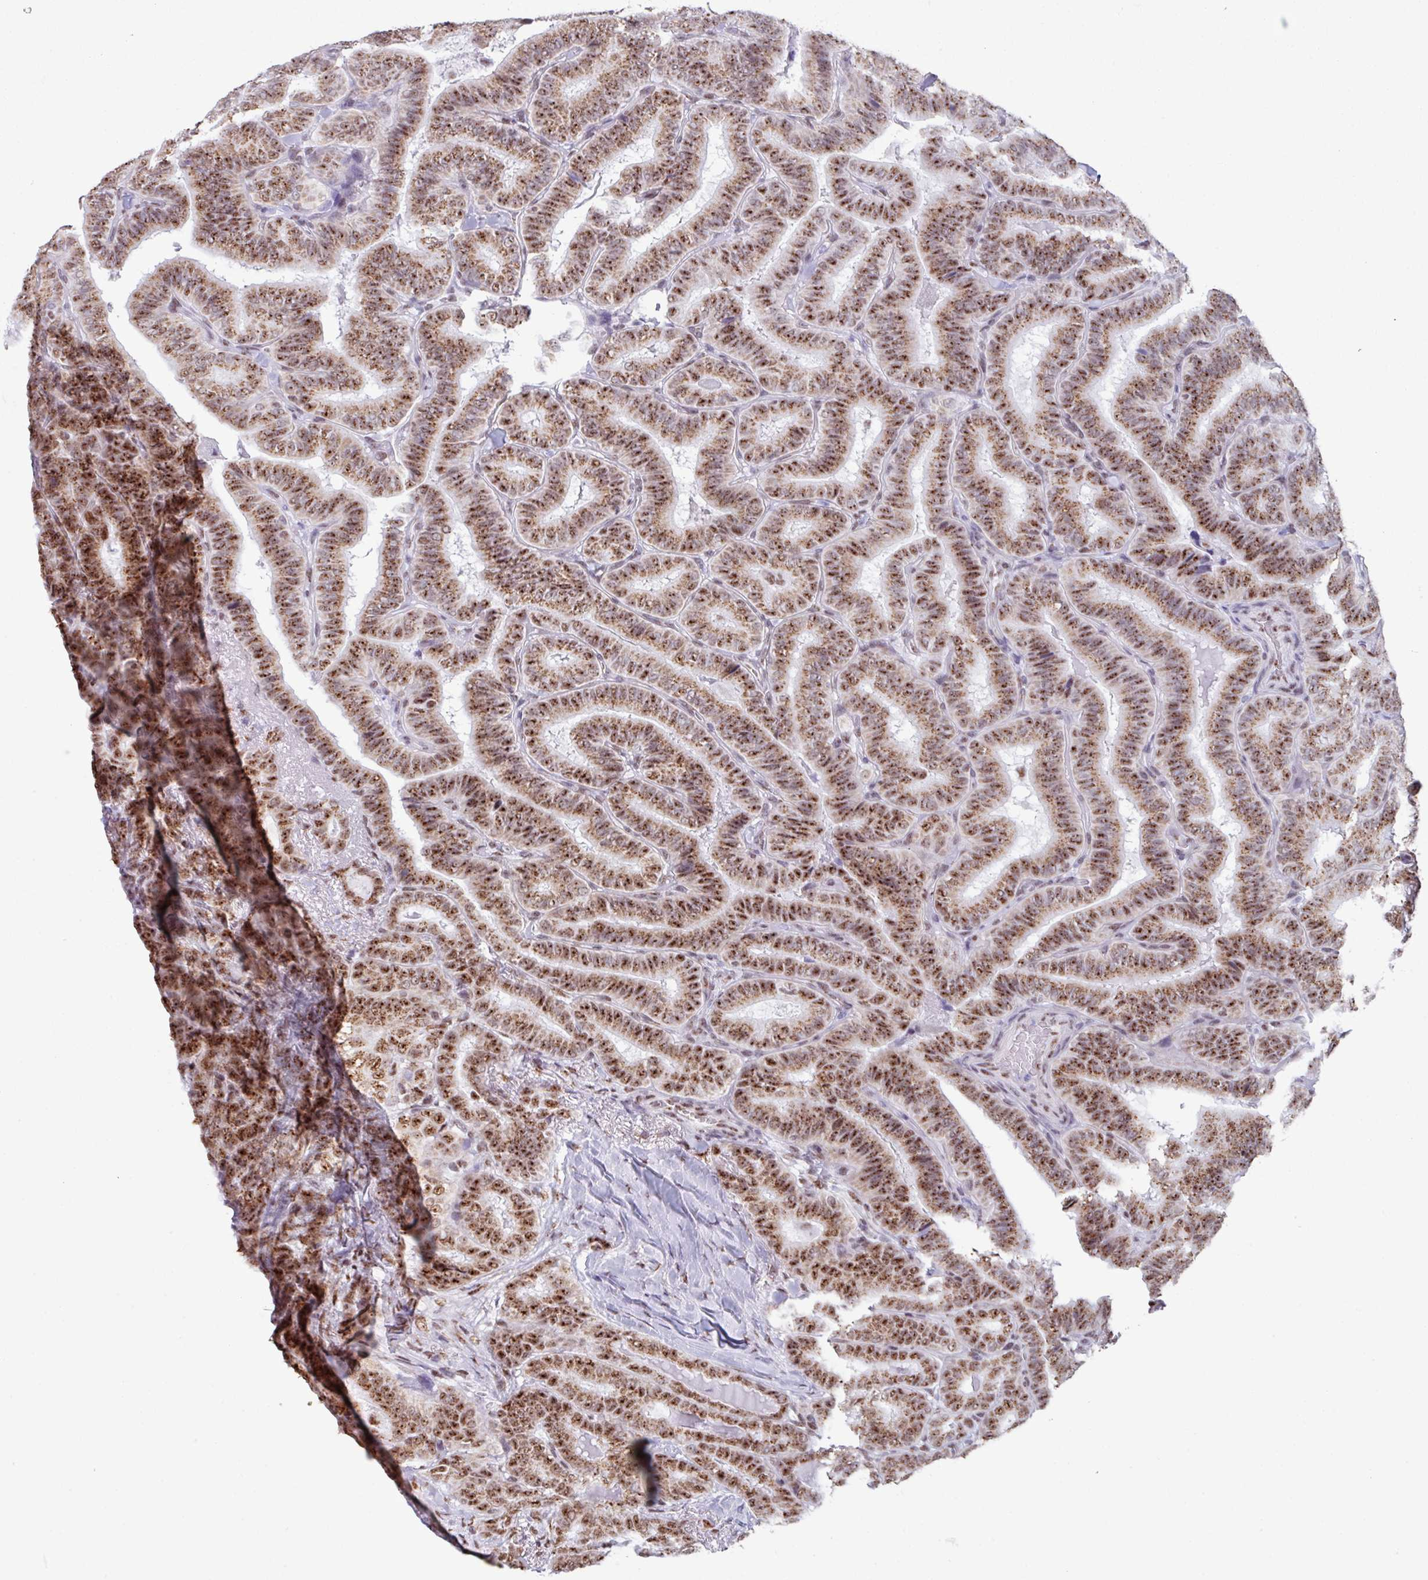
{"staining": {"intensity": "strong", "quantity": ">75%", "location": "cytoplasmic/membranous,nuclear"}, "tissue": "thyroid cancer", "cell_type": "Tumor cells", "image_type": "cancer", "snomed": [{"axis": "morphology", "description": "Papillary adenocarcinoma, NOS"}, {"axis": "topography", "description": "Thyroid gland"}], "caption": "Thyroid papillary adenocarcinoma stained for a protein reveals strong cytoplasmic/membranous and nuclear positivity in tumor cells.", "gene": "PUF60", "patient": {"sex": "male", "age": 61}}